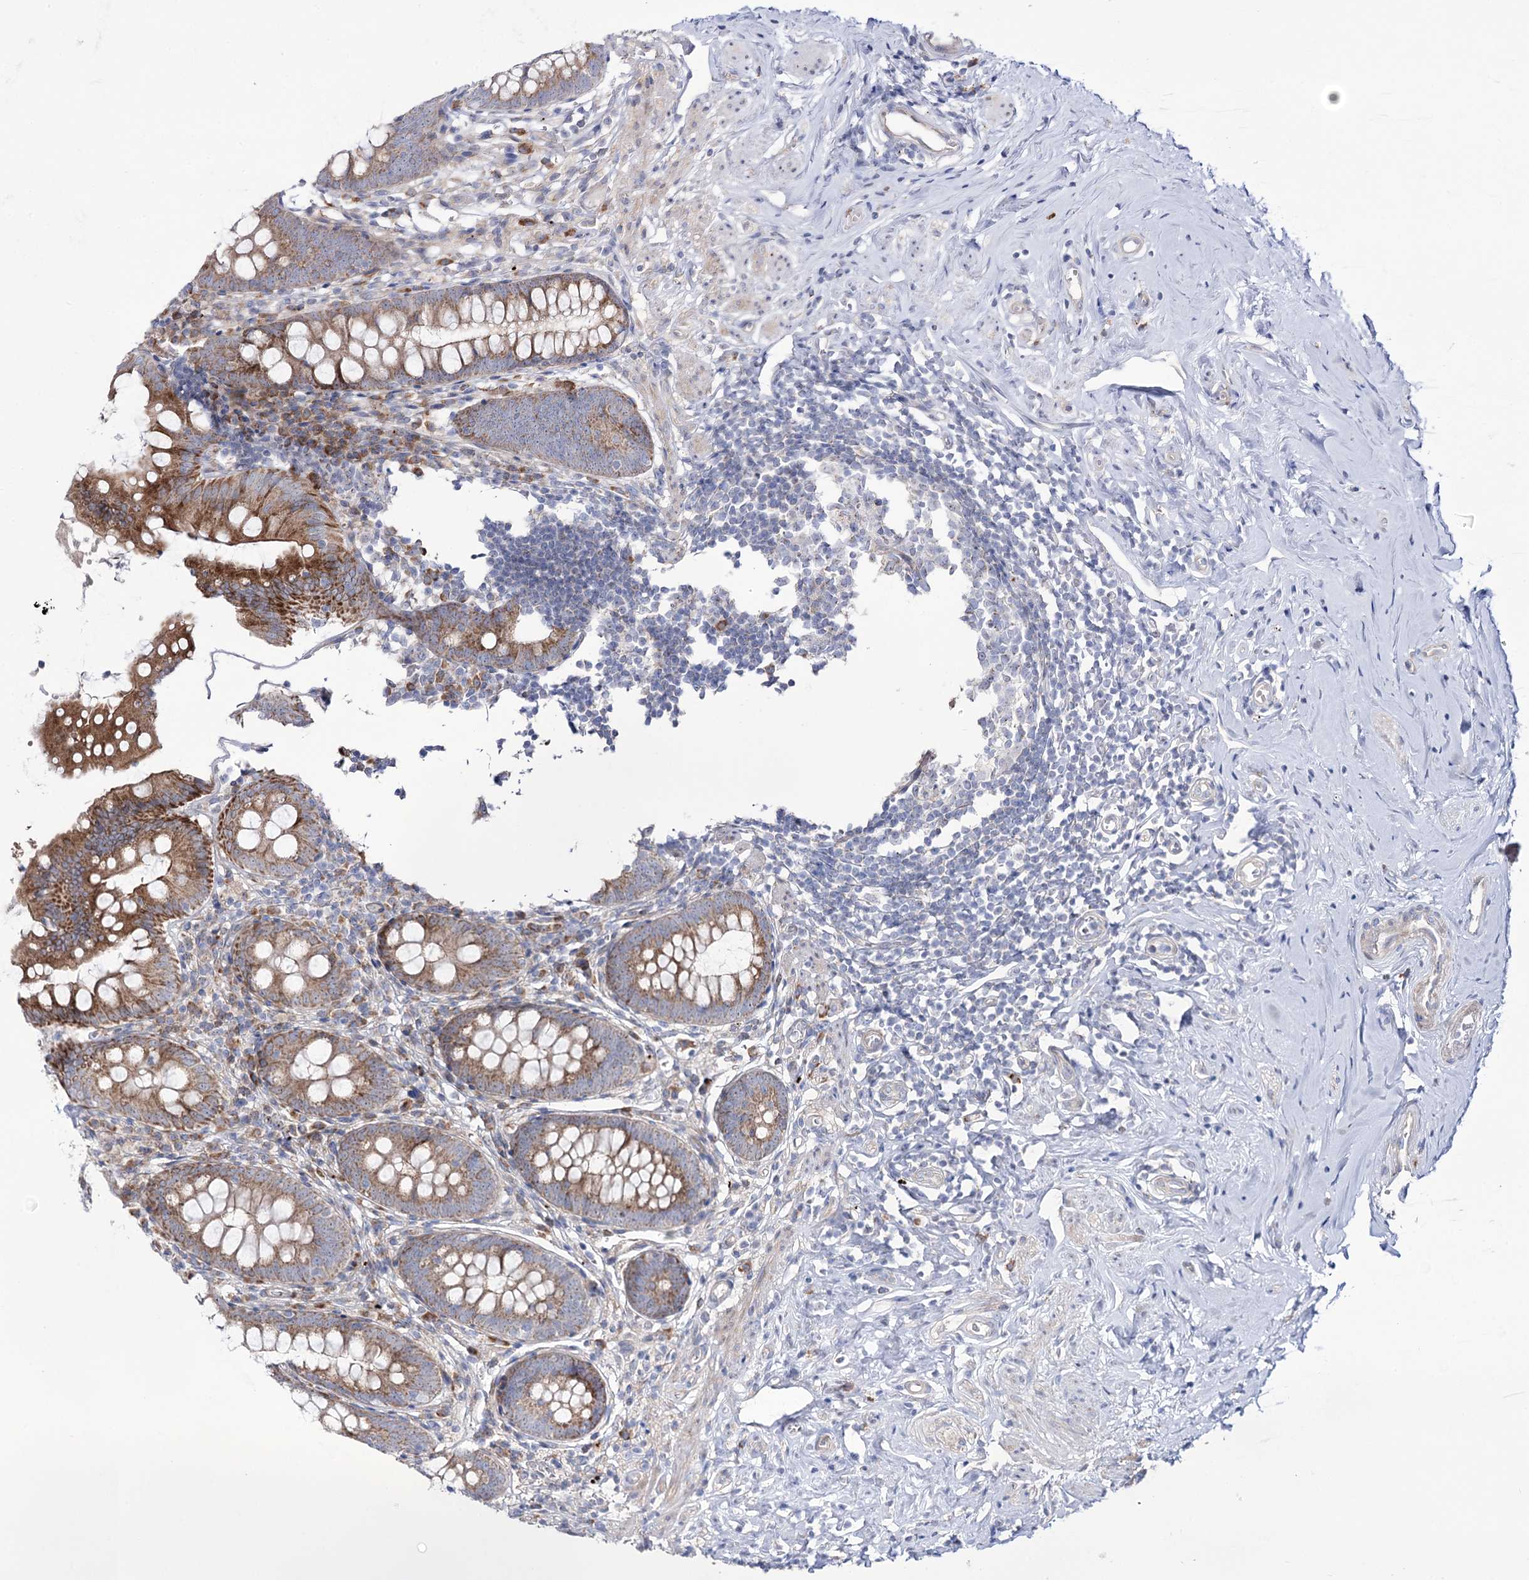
{"staining": {"intensity": "moderate", "quantity": ">75%", "location": "cytoplasmic/membranous"}, "tissue": "appendix", "cell_type": "Glandular cells", "image_type": "normal", "snomed": [{"axis": "morphology", "description": "Normal tissue, NOS"}, {"axis": "topography", "description": "Appendix"}], "caption": "Benign appendix exhibits moderate cytoplasmic/membranous positivity in about >75% of glandular cells.", "gene": "METTL5", "patient": {"sex": "female", "age": 51}}